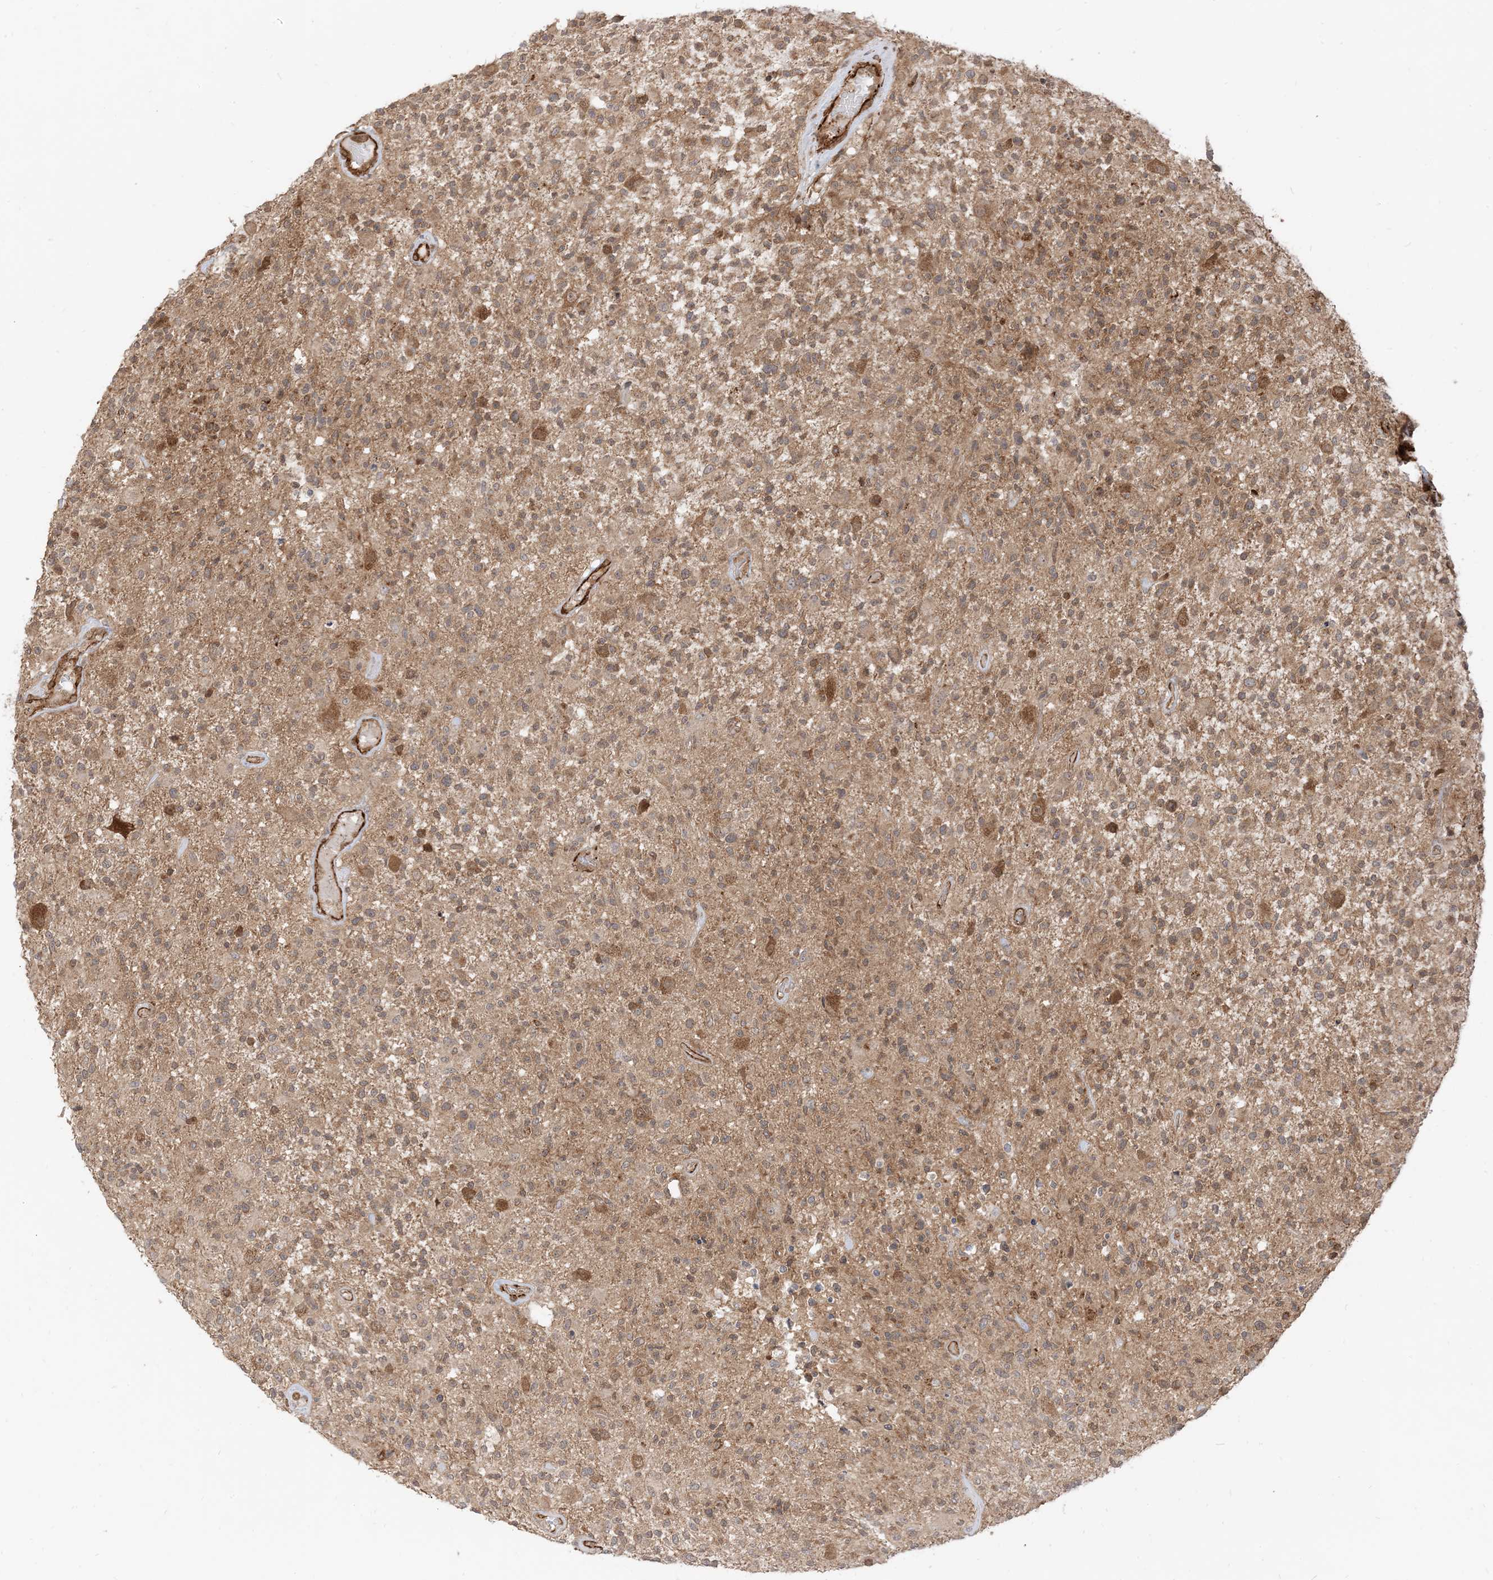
{"staining": {"intensity": "moderate", "quantity": "25%-75%", "location": "cytoplasmic/membranous"}, "tissue": "glioma", "cell_type": "Tumor cells", "image_type": "cancer", "snomed": [{"axis": "morphology", "description": "Glioma, malignant, High grade"}, {"axis": "morphology", "description": "Glioblastoma, NOS"}, {"axis": "topography", "description": "Brain"}], "caption": "Immunohistochemical staining of human glioma shows medium levels of moderate cytoplasmic/membranous protein expression in approximately 25%-75% of tumor cells.", "gene": "TBCC", "patient": {"sex": "male", "age": 60}}